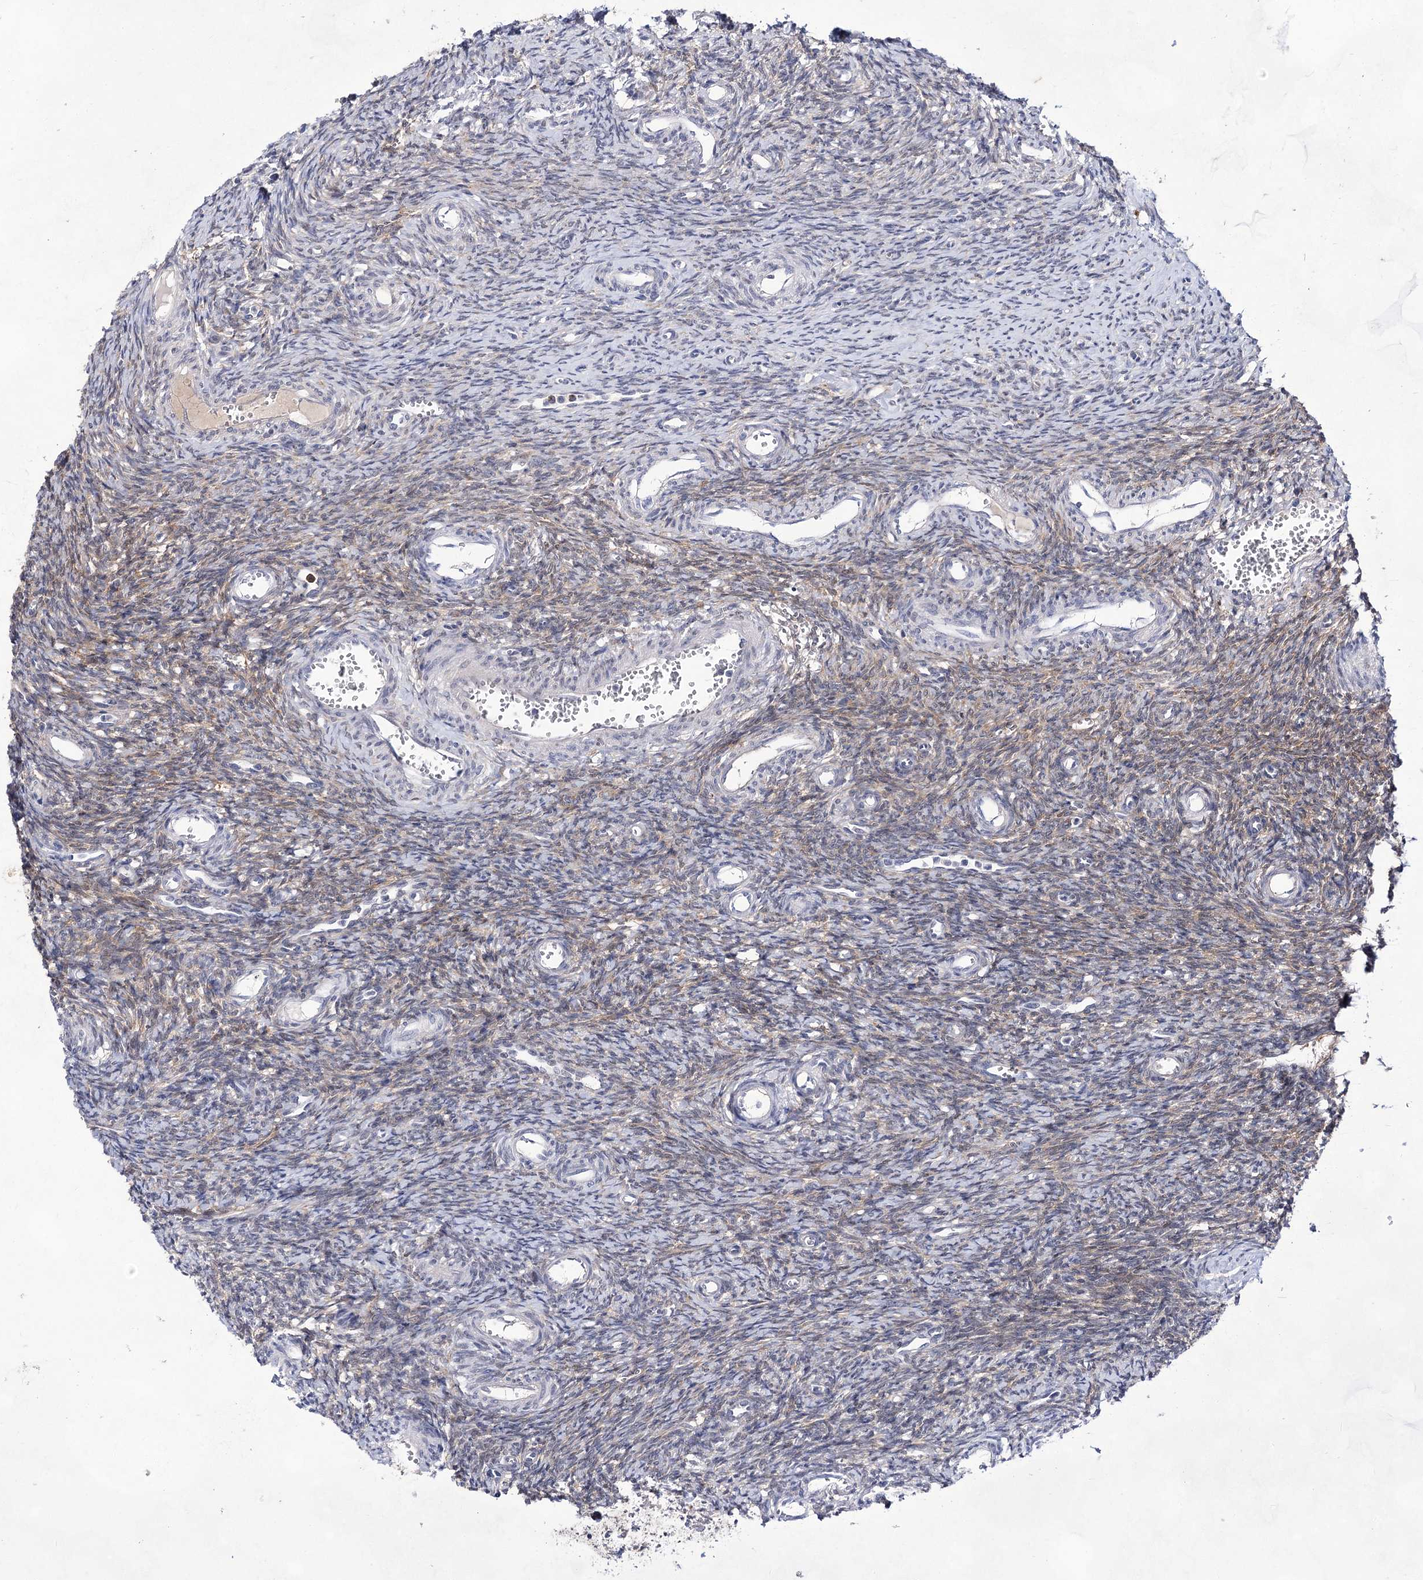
{"staining": {"intensity": "weak", "quantity": "25%-75%", "location": "cytoplasmic/membranous"}, "tissue": "ovary", "cell_type": "Ovarian stroma cells", "image_type": "normal", "snomed": [{"axis": "morphology", "description": "Normal tissue, NOS"}, {"axis": "topography", "description": "Ovary"}], "caption": "DAB immunohistochemical staining of benign human ovary displays weak cytoplasmic/membranous protein staining in approximately 25%-75% of ovarian stroma cells.", "gene": "UGDH", "patient": {"sex": "female", "age": 39}}